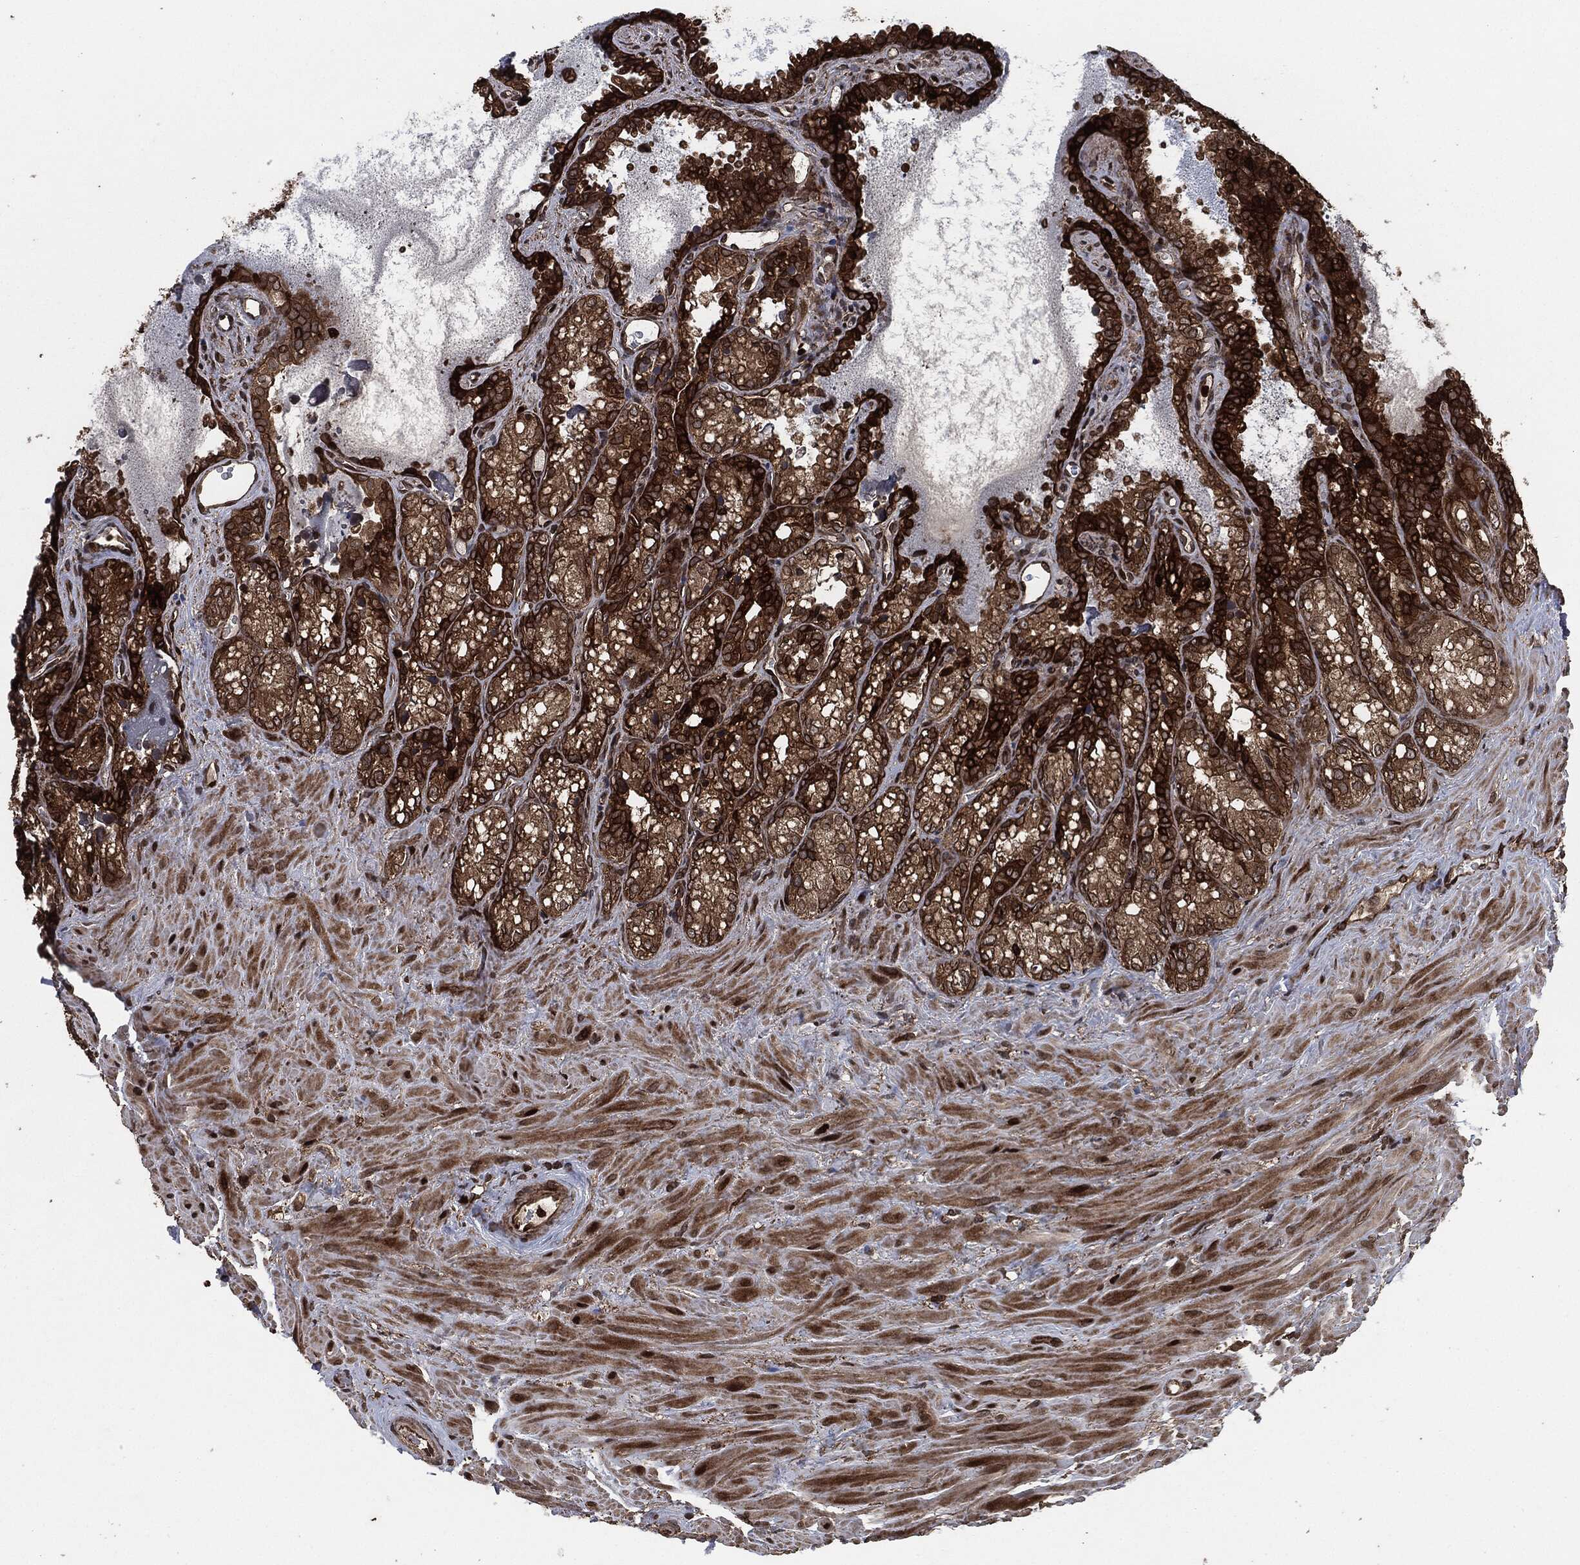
{"staining": {"intensity": "strong", "quantity": ">75%", "location": "cytoplasmic/membranous"}, "tissue": "seminal vesicle", "cell_type": "Glandular cells", "image_type": "normal", "snomed": [{"axis": "morphology", "description": "Normal tissue, NOS"}, {"axis": "topography", "description": "Seminal veicle"}], "caption": "Seminal vesicle was stained to show a protein in brown. There is high levels of strong cytoplasmic/membranous expression in about >75% of glandular cells. (Brightfield microscopy of DAB IHC at high magnification).", "gene": "IFIT1", "patient": {"sex": "male", "age": 68}}